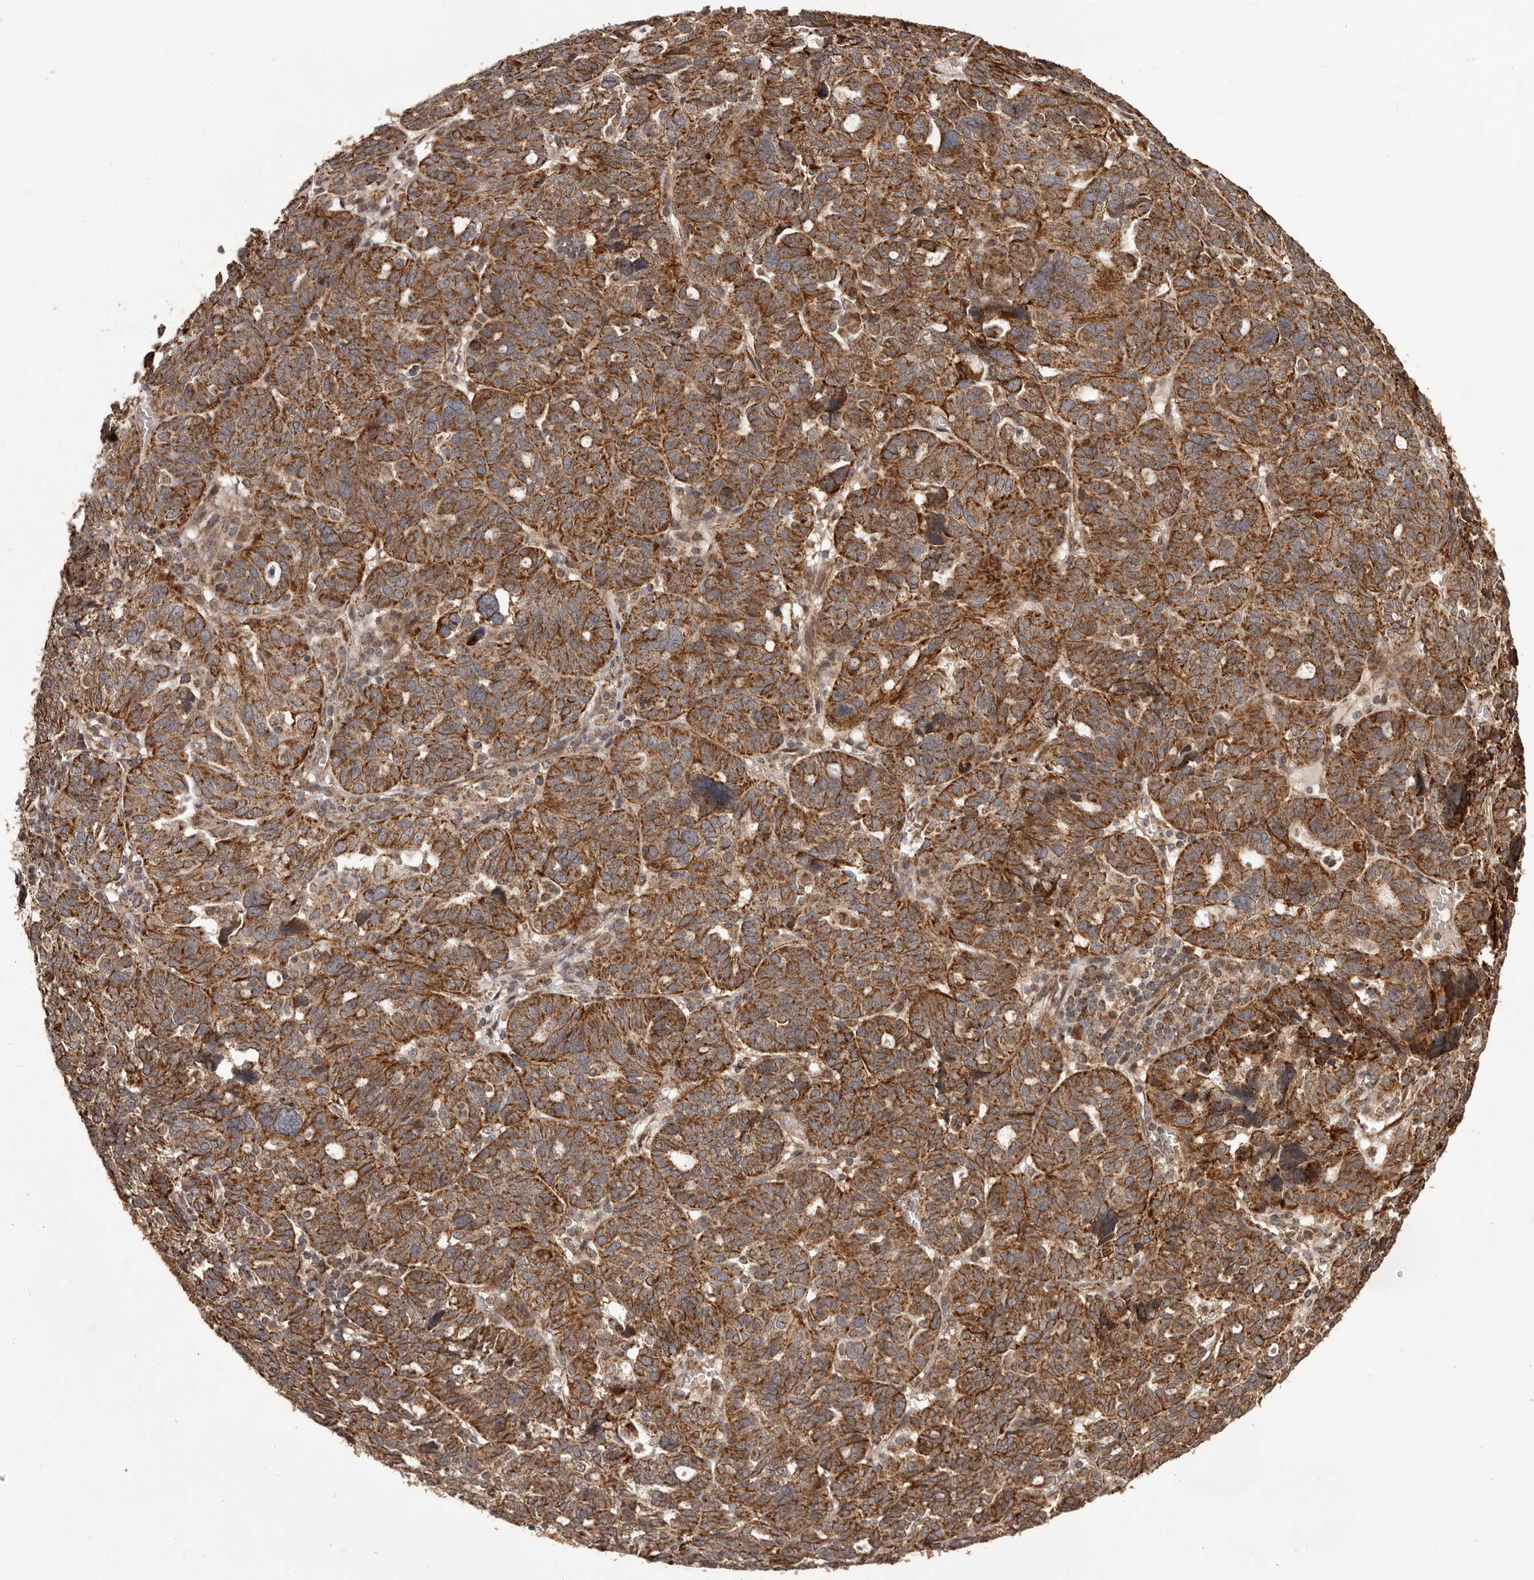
{"staining": {"intensity": "strong", "quantity": ">75%", "location": "cytoplasmic/membranous"}, "tissue": "ovarian cancer", "cell_type": "Tumor cells", "image_type": "cancer", "snomed": [{"axis": "morphology", "description": "Cystadenocarcinoma, serous, NOS"}, {"axis": "topography", "description": "Ovary"}], "caption": "Immunohistochemistry (DAB) staining of human ovarian cancer (serous cystadenocarcinoma) reveals strong cytoplasmic/membranous protein staining in approximately >75% of tumor cells. (Stains: DAB (3,3'-diaminobenzidine) in brown, nuclei in blue, Microscopy: brightfield microscopy at high magnification).", "gene": "CHRM2", "patient": {"sex": "female", "age": 59}}